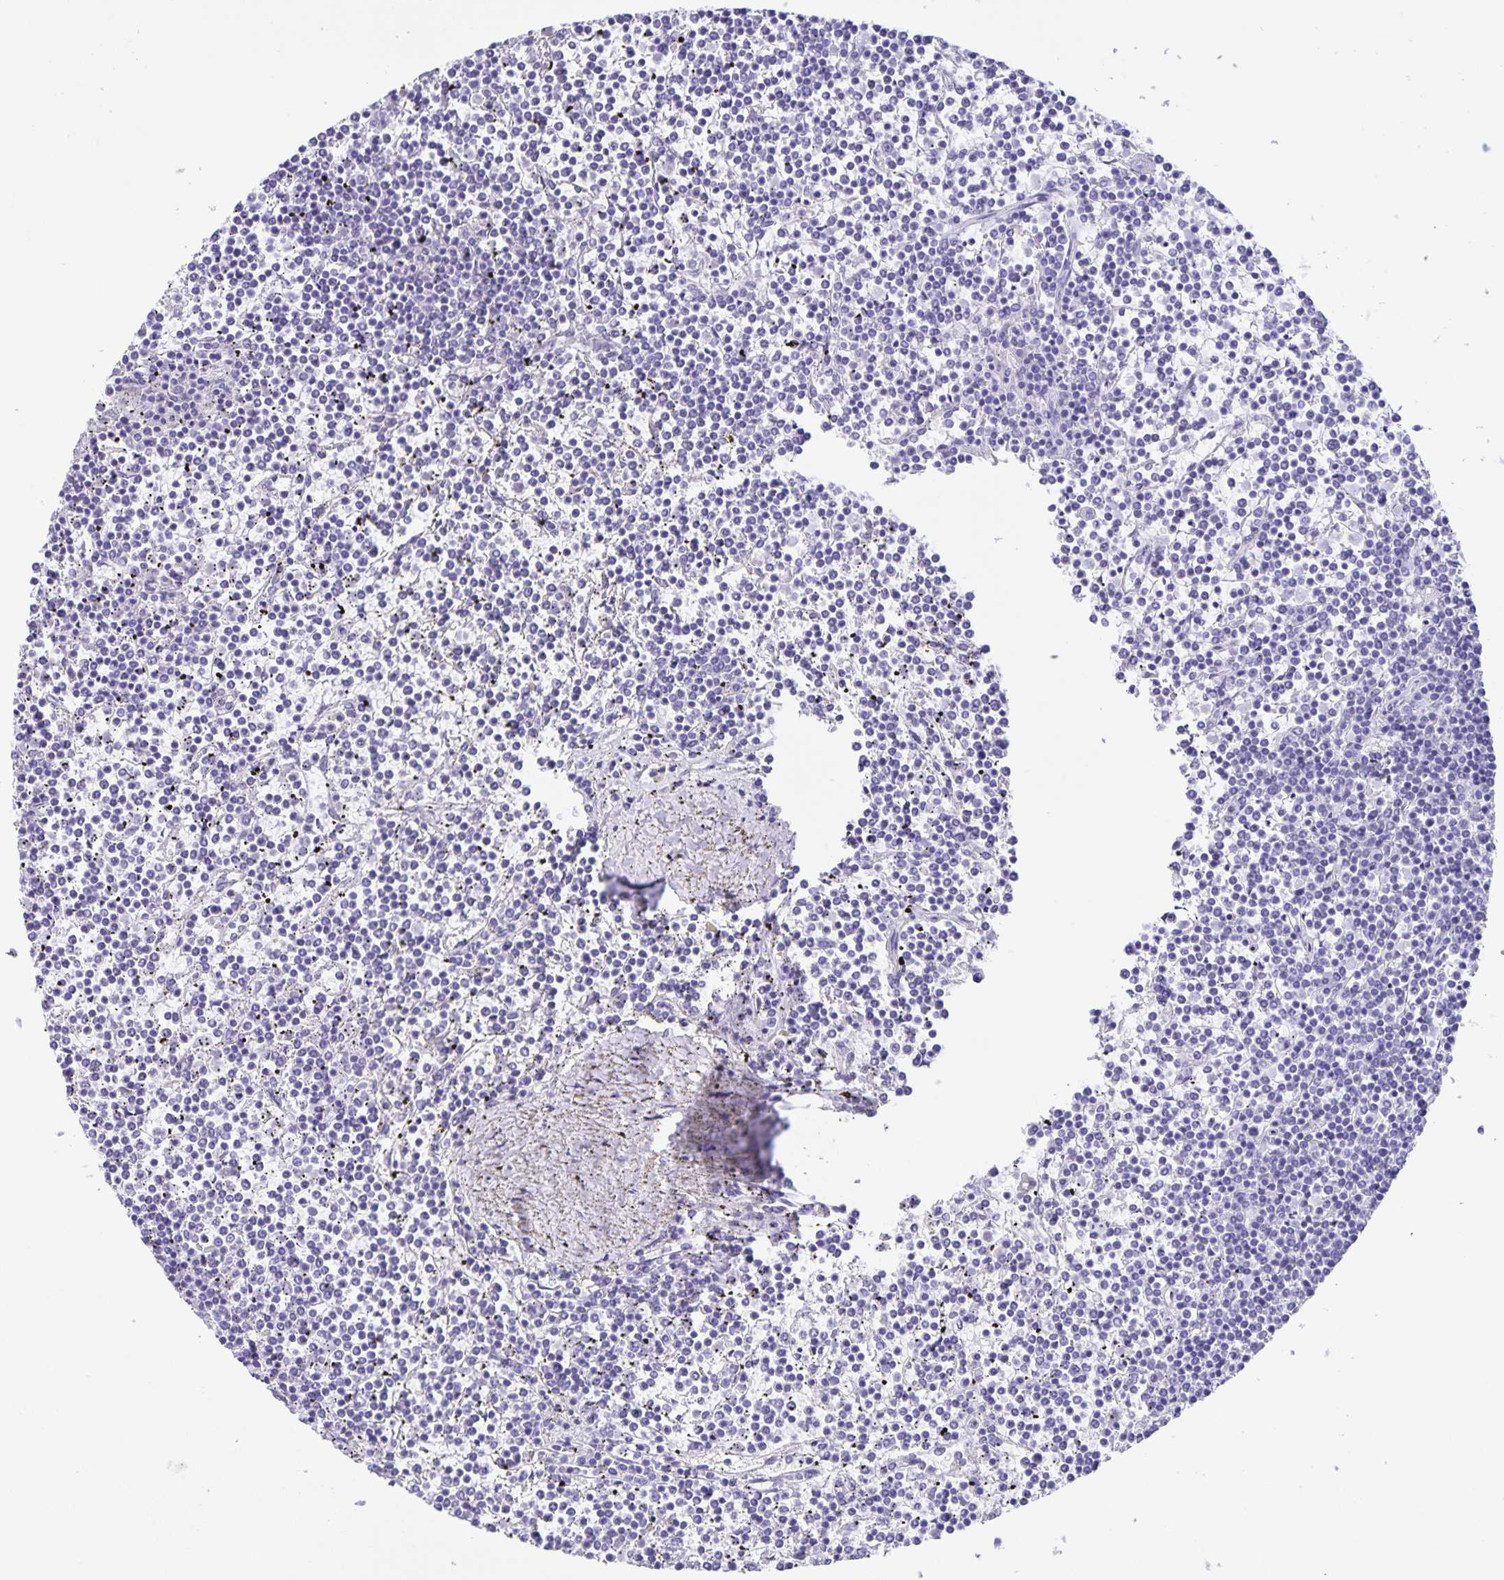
{"staining": {"intensity": "negative", "quantity": "none", "location": "none"}, "tissue": "lymphoma", "cell_type": "Tumor cells", "image_type": "cancer", "snomed": [{"axis": "morphology", "description": "Malignant lymphoma, non-Hodgkin's type, Low grade"}, {"axis": "topography", "description": "Spleen"}], "caption": "Tumor cells are negative for protein expression in human lymphoma. (DAB immunohistochemistry (IHC) with hematoxylin counter stain).", "gene": "CAPSL", "patient": {"sex": "female", "age": 19}}